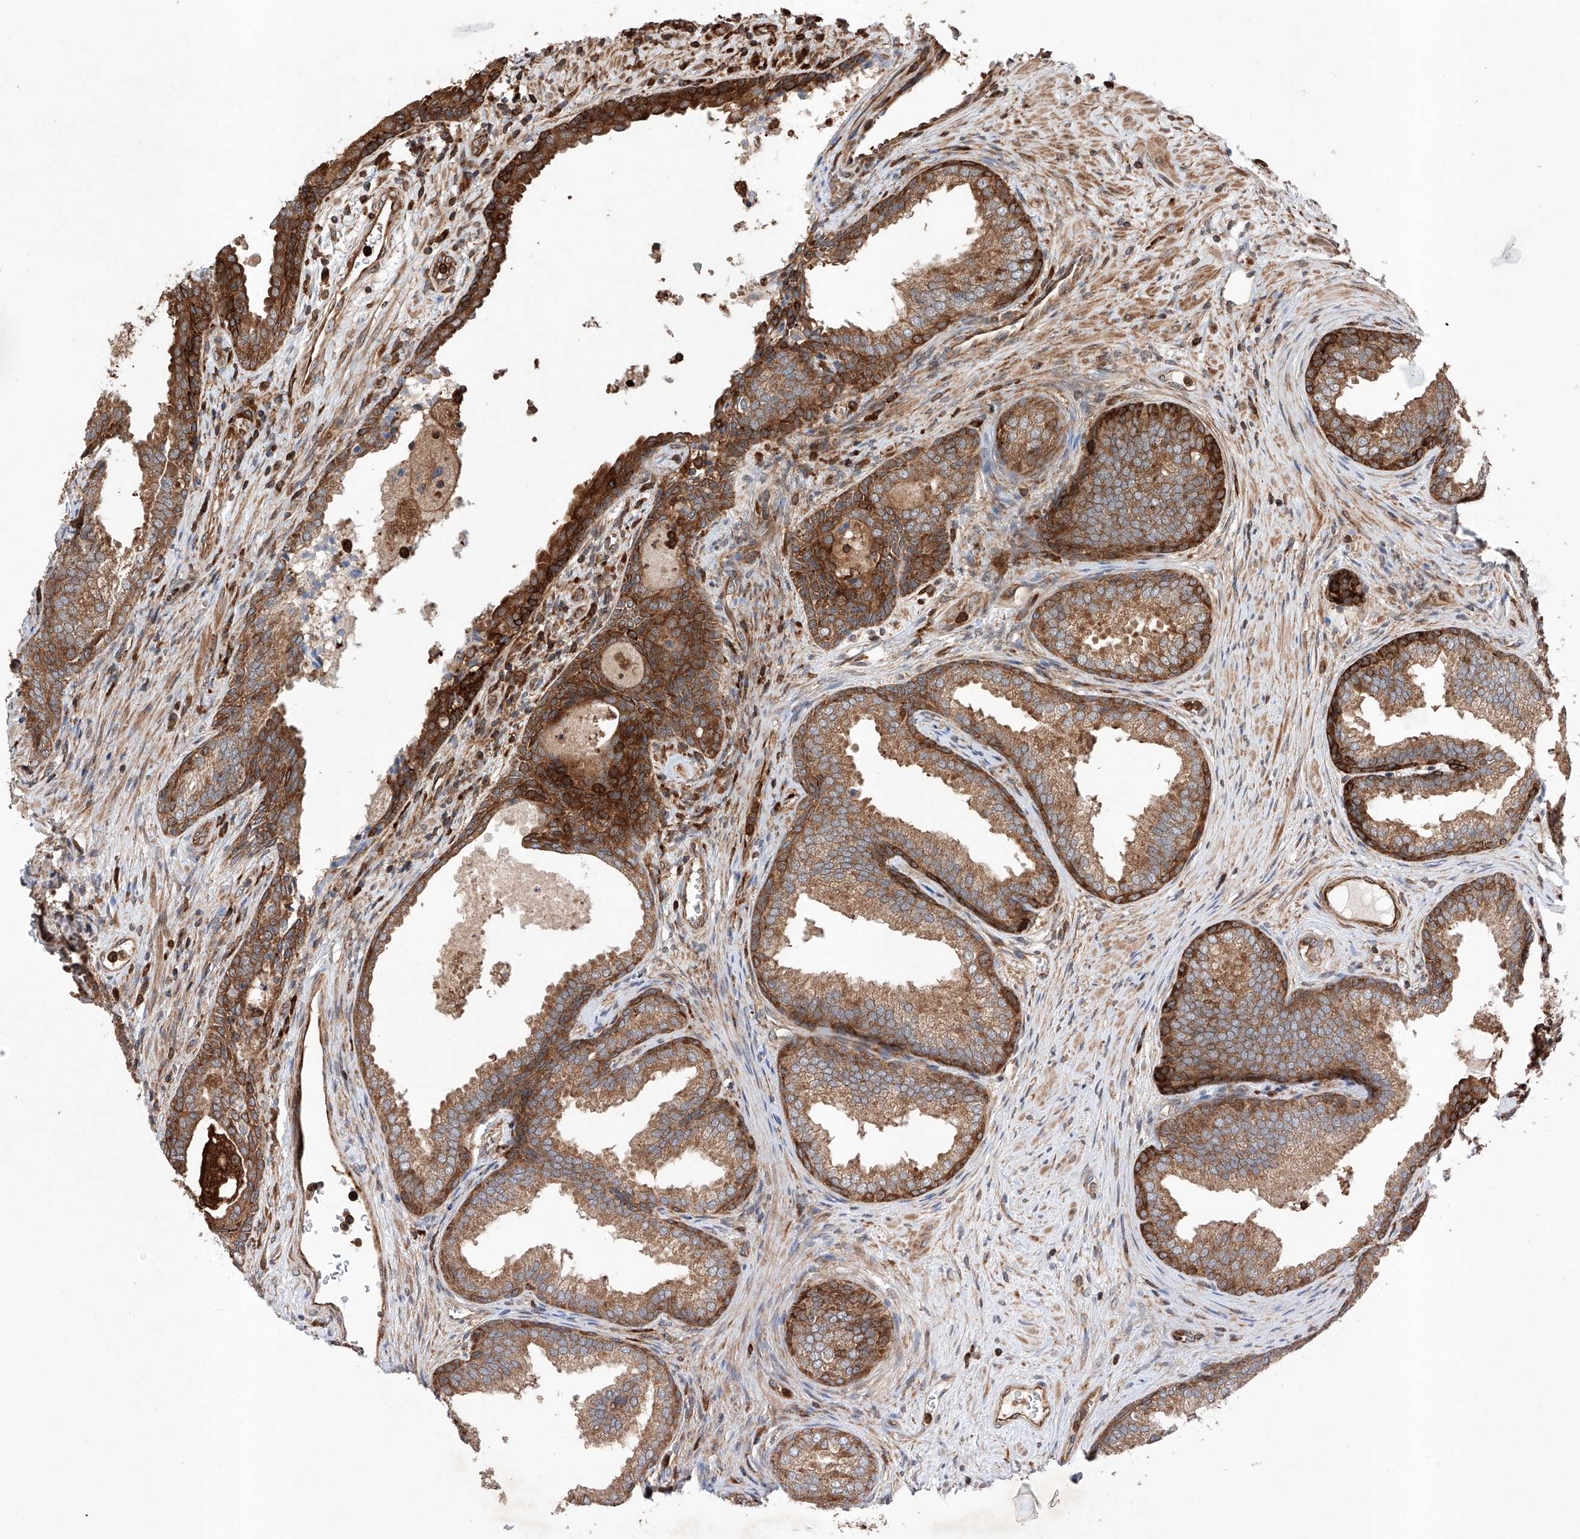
{"staining": {"intensity": "strong", "quantity": ">75%", "location": "cytoplasmic/membranous"}, "tissue": "prostate", "cell_type": "Glandular cells", "image_type": "normal", "snomed": [{"axis": "morphology", "description": "Normal tissue, NOS"}, {"axis": "topography", "description": "Prostate"}], "caption": "This histopathology image displays IHC staining of unremarkable human prostate, with high strong cytoplasmic/membranous expression in approximately >75% of glandular cells.", "gene": "TIMM23", "patient": {"sex": "male", "age": 76}}